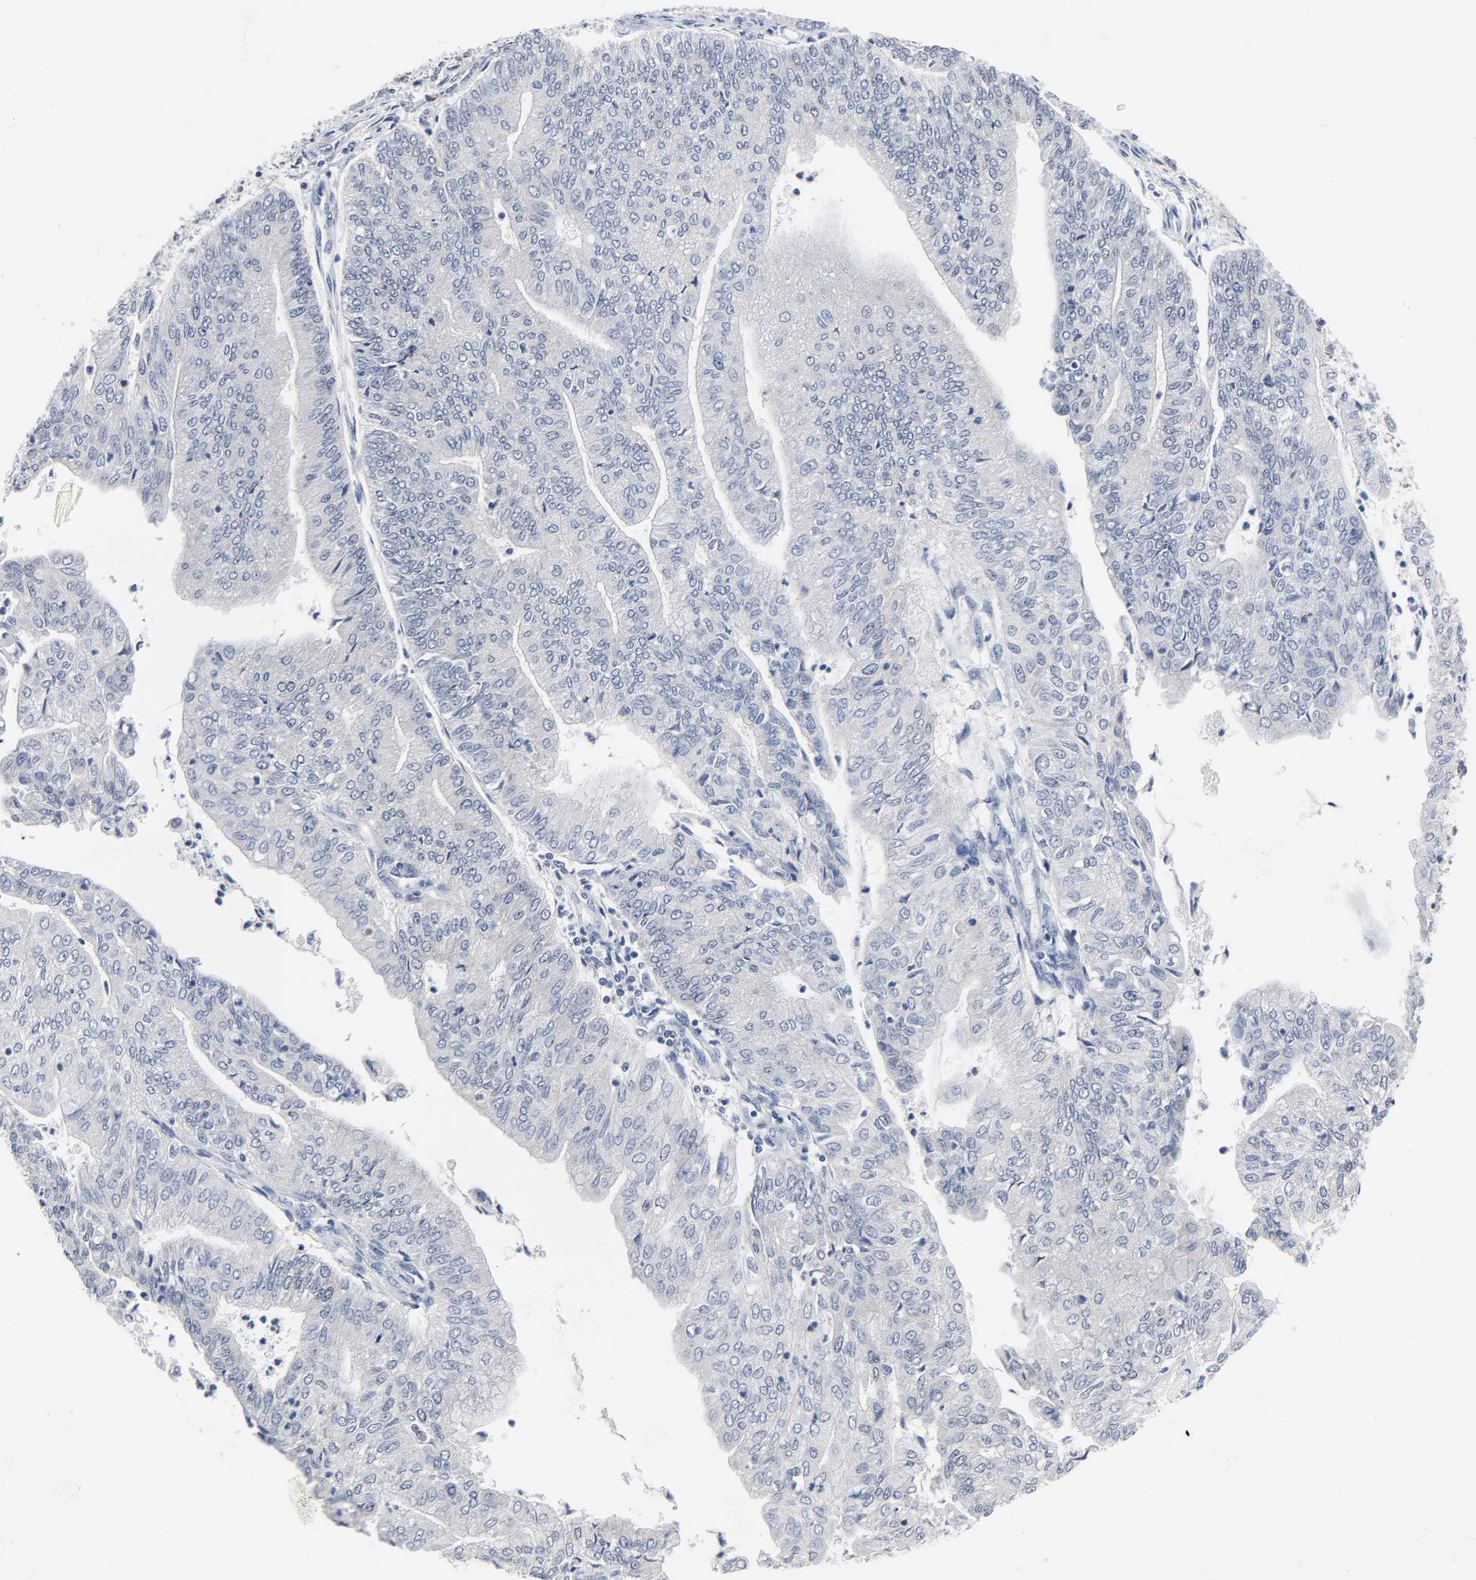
{"staining": {"intensity": "negative", "quantity": "none", "location": "none"}, "tissue": "endometrial cancer", "cell_type": "Tumor cells", "image_type": "cancer", "snomed": [{"axis": "morphology", "description": "Adenocarcinoma, NOS"}, {"axis": "topography", "description": "Endometrium"}], "caption": "Human endometrial cancer stained for a protein using immunohistochemistry shows no staining in tumor cells.", "gene": "WEE1", "patient": {"sex": "female", "age": 59}}